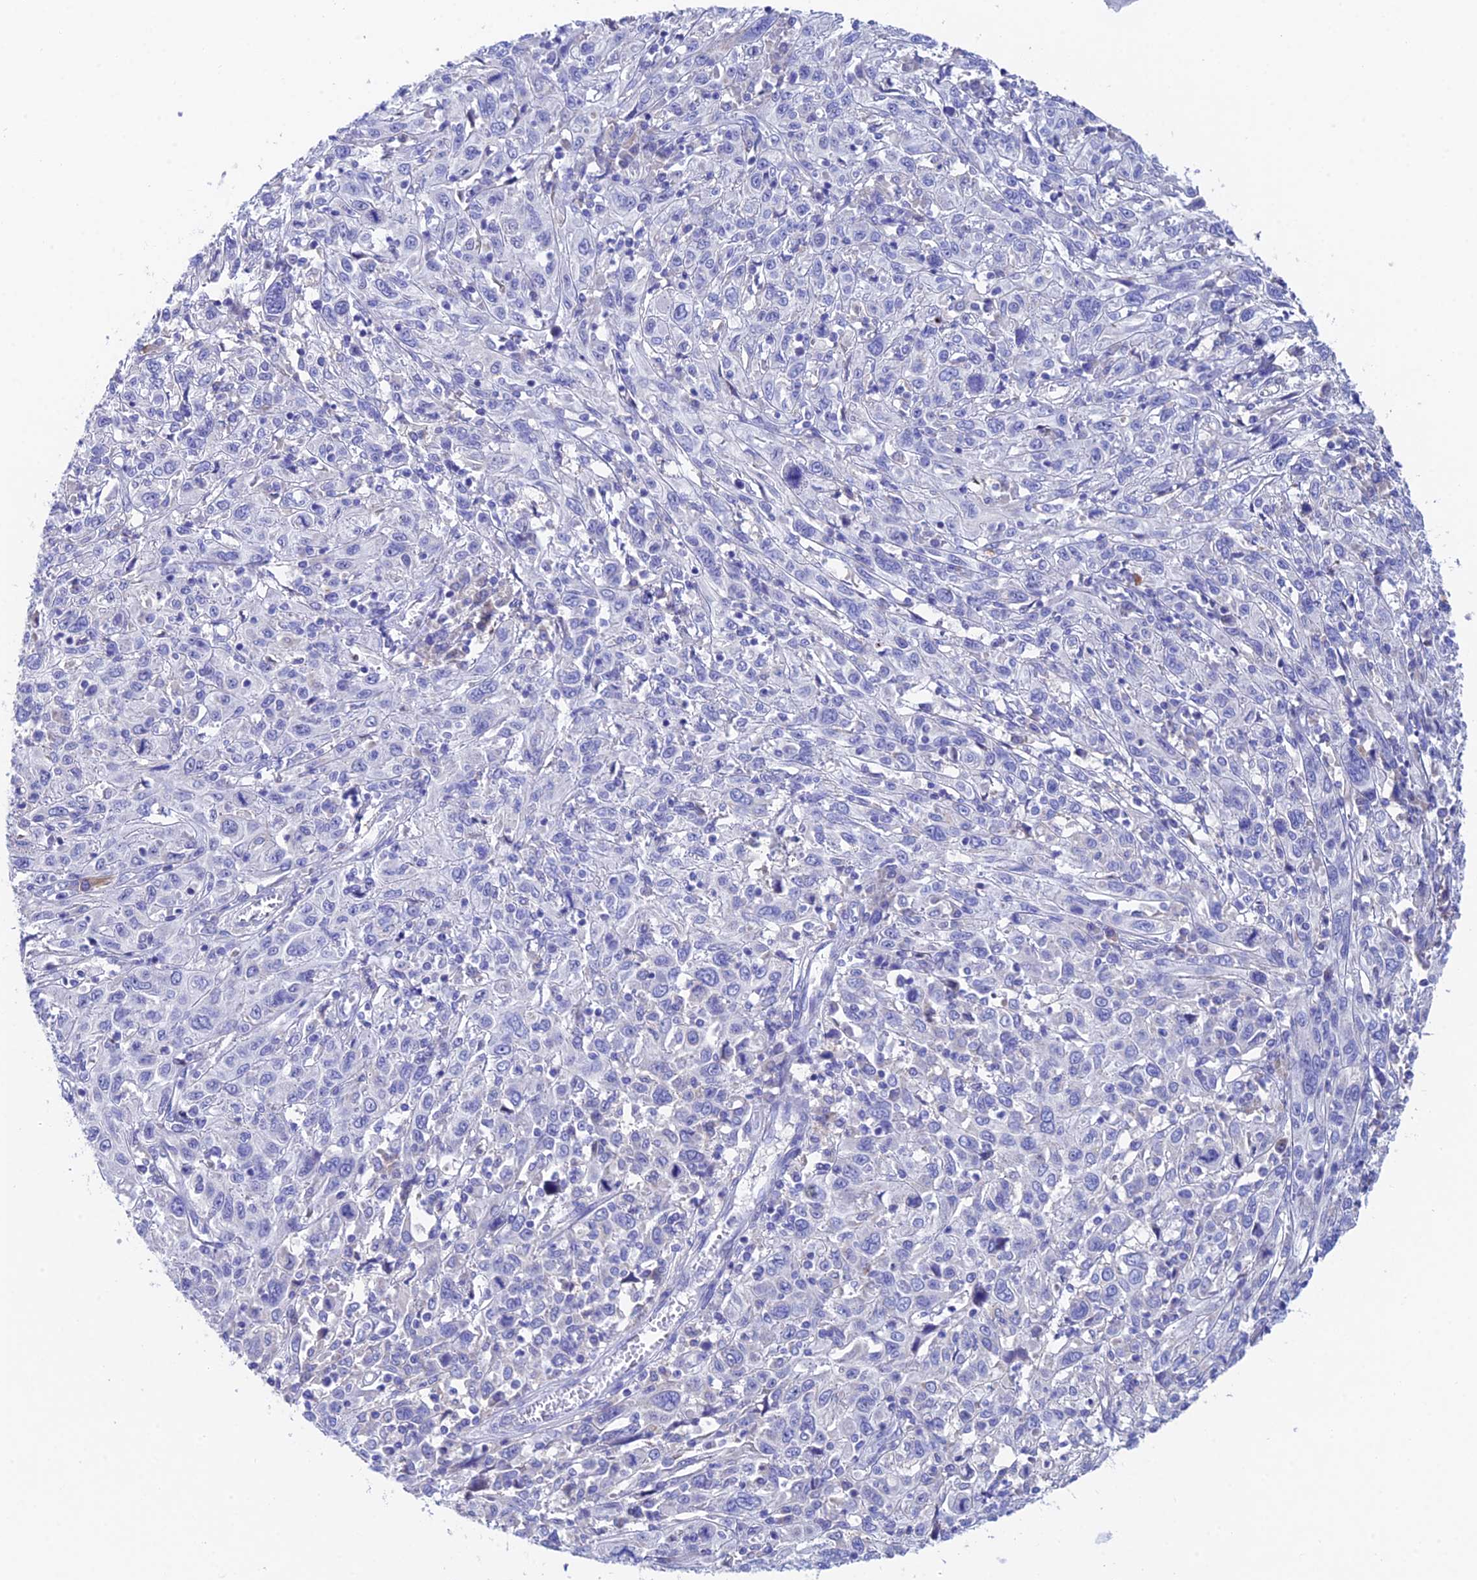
{"staining": {"intensity": "negative", "quantity": "none", "location": "none"}, "tissue": "cervical cancer", "cell_type": "Tumor cells", "image_type": "cancer", "snomed": [{"axis": "morphology", "description": "Squamous cell carcinoma, NOS"}, {"axis": "topography", "description": "Cervix"}], "caption": "Immunohistochemistry image of neoplastic tissue: cervical cancer (squamous cell carcinoma) stained with DAB exhibits no significant protein staining in tumor cells. (DAB immunohistochemistry (IHC), high magnification).", "gene": "CEP41", "patient": {"sex": "female", "age": 46}}